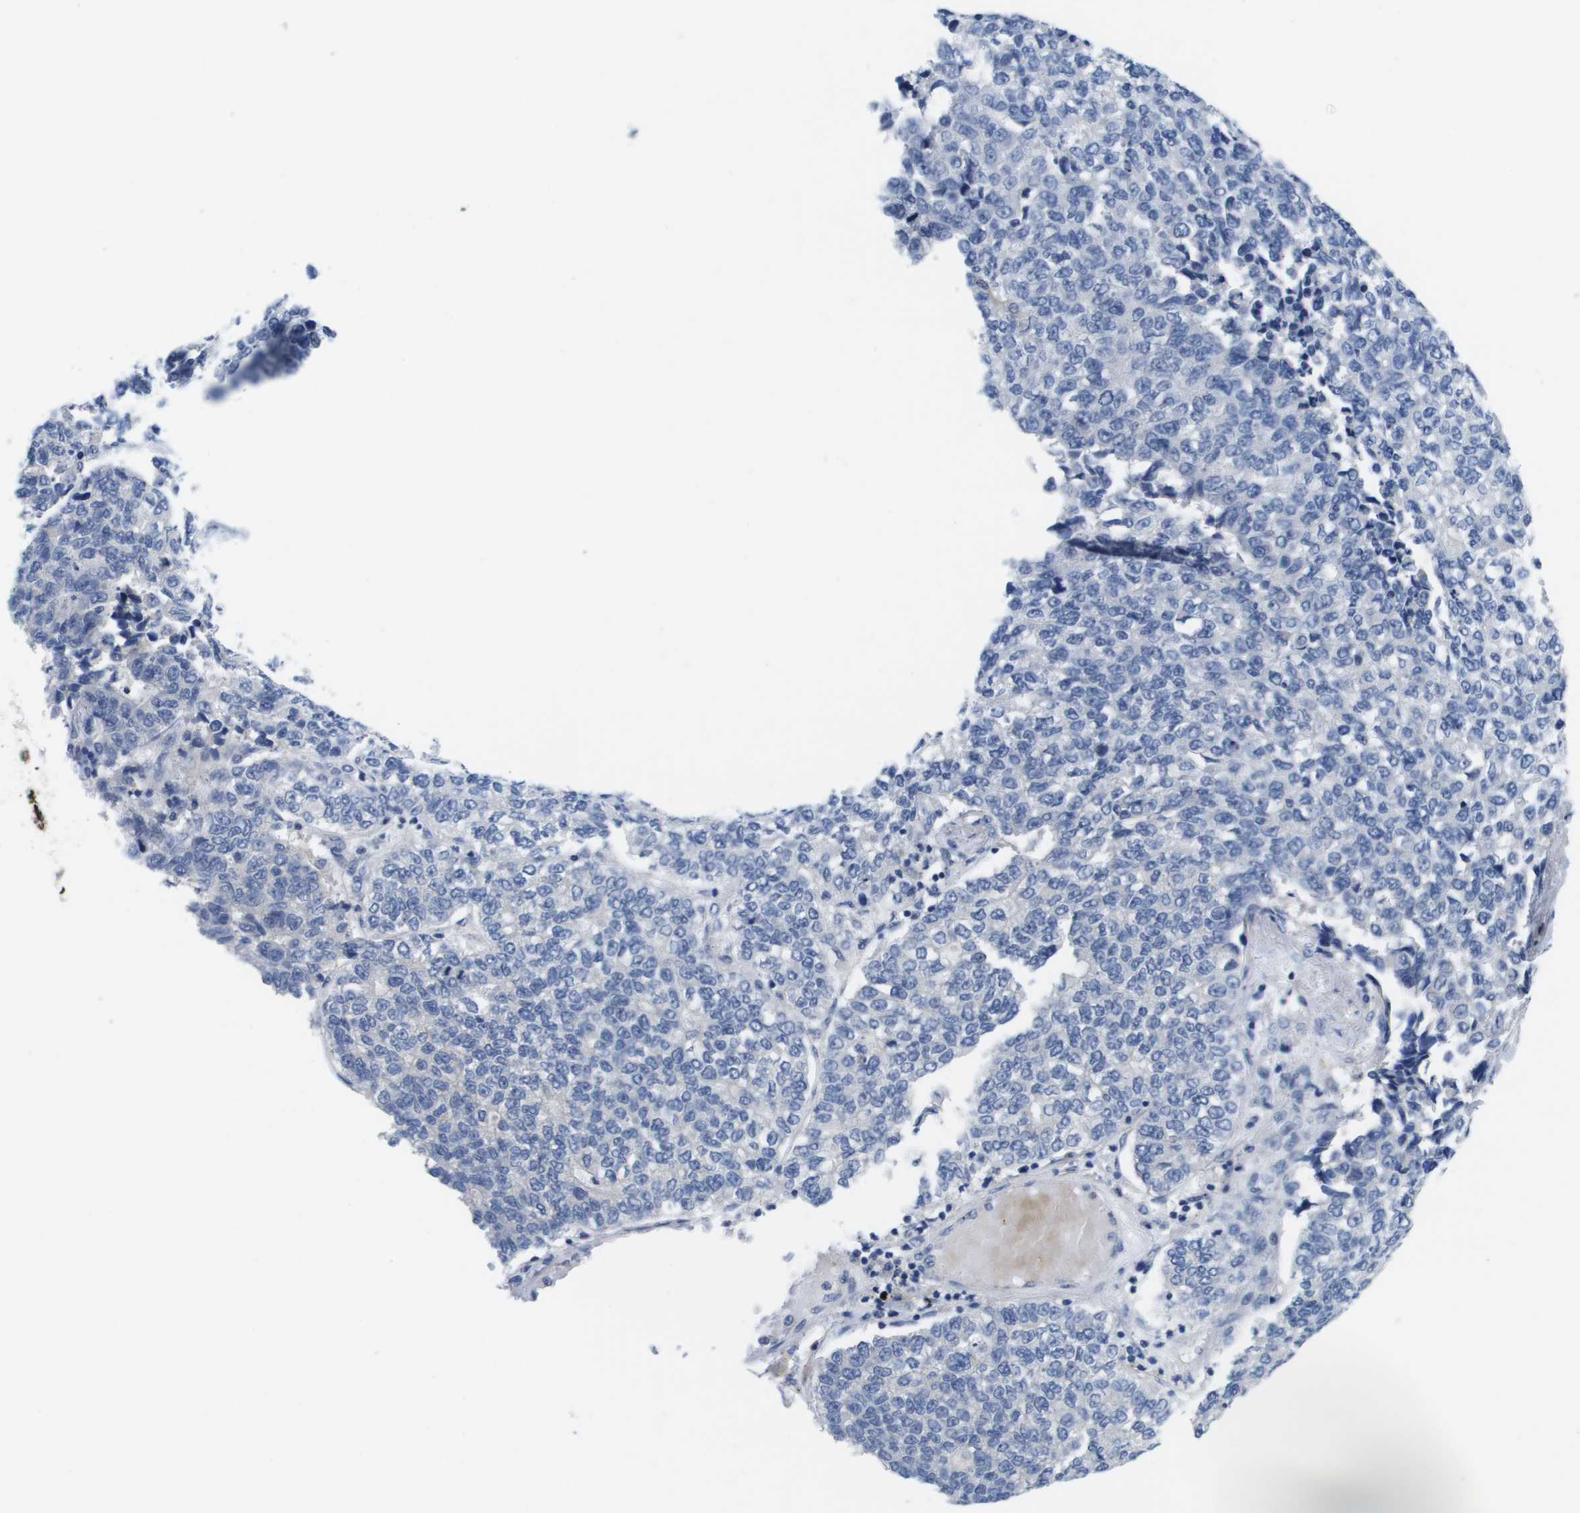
{"staining": {"intensity": "negative", "quantity": "none", "location": "none"}, "tissue": "lung cancer", "cell_type": "Tumor cells", "image_type": "cancer", "snomed": [{"axis": "morphology", "description": "Adenocarcinoma, NOS"}, {"axis": "topography", "description": "Lung"}], "caption": "High power microscopy image of an immunohistochemistry (IHC) photomicrograph of lung cancer, revealing no significant positivity in tumor cells. (DAB (3,3'-diaminobenzidine) IHC with hematoxylin counter stain).", "gene": "CA9", "patient": {"sex": "male", "age": 49}}